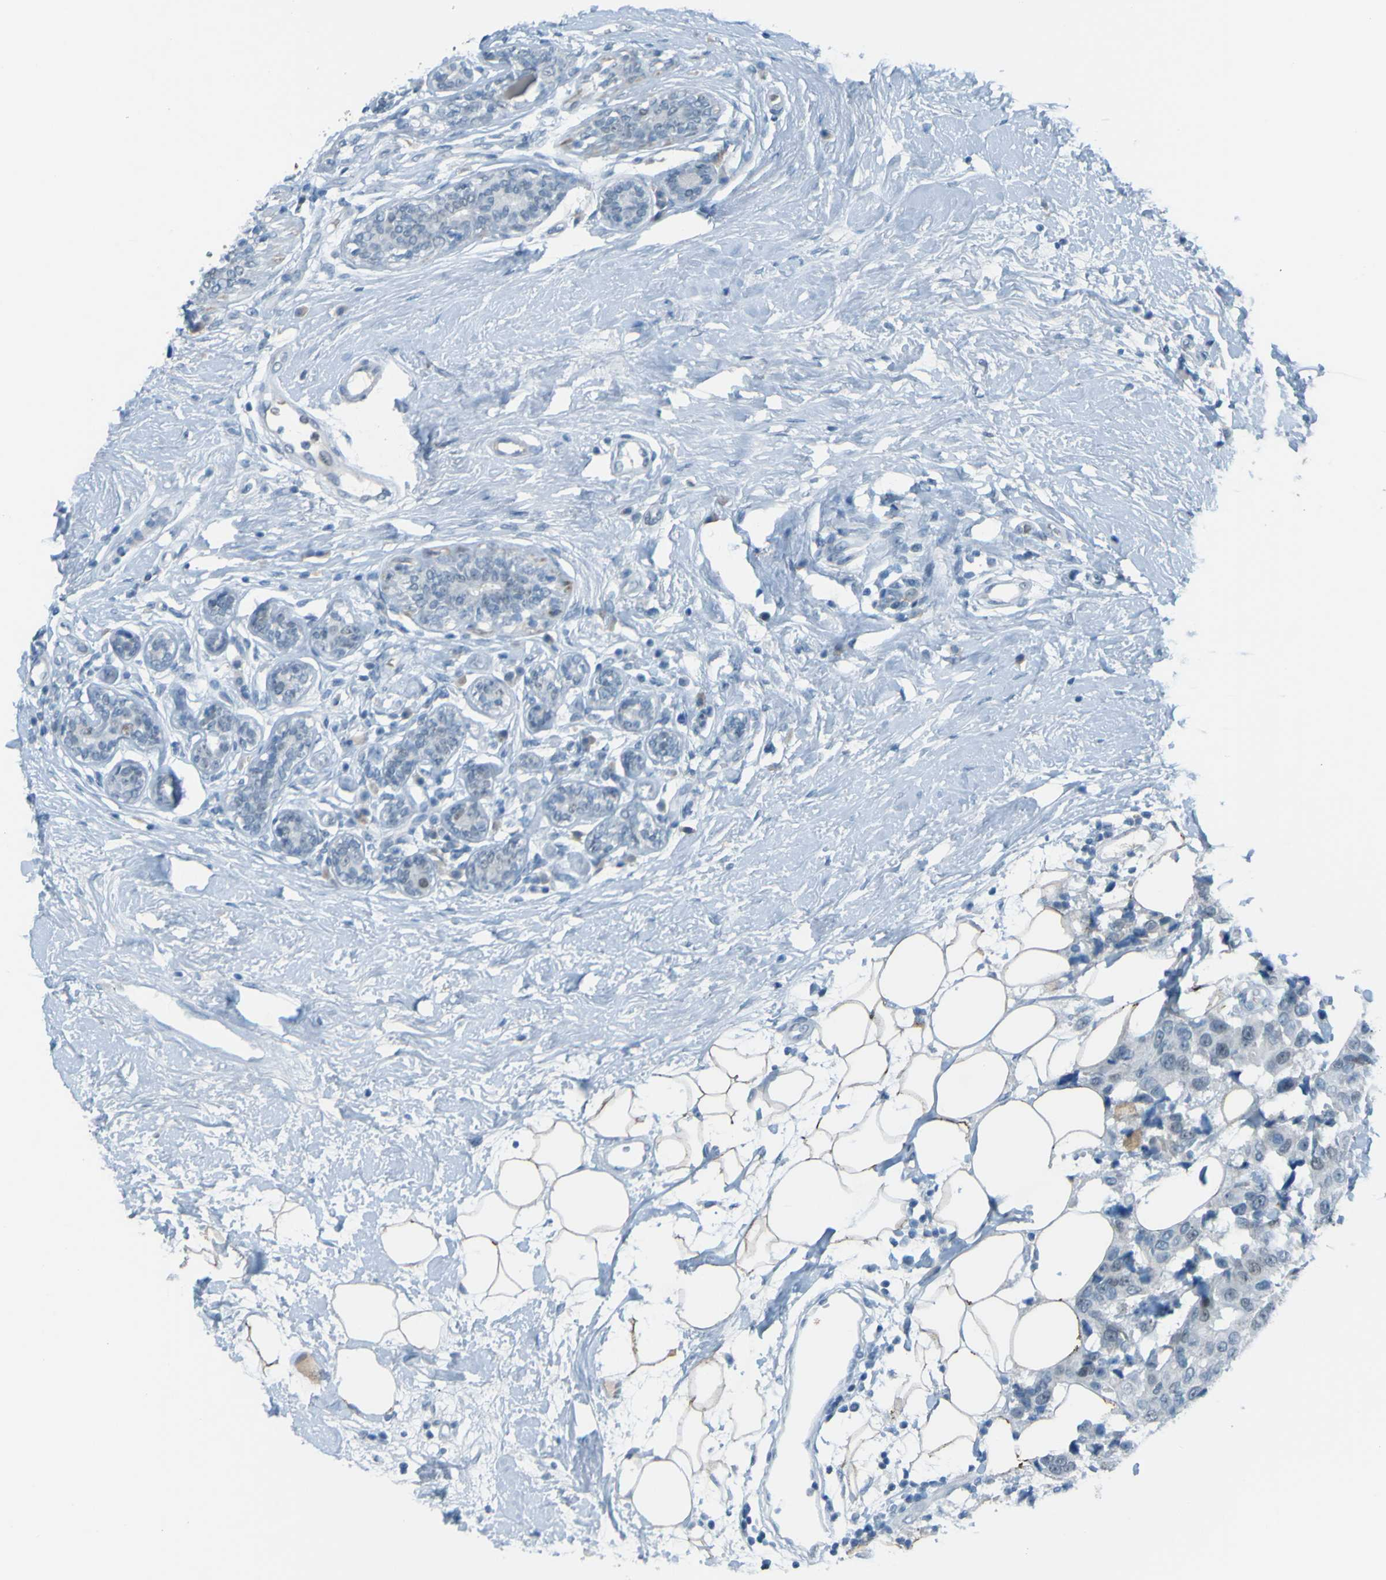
{"staining": {"intensity": "negative", "quantity": "none", "location": "none"}, "tissue": "breast cancer", "cell_type": "Tumor cells", "image_type": "cancer", "snomed": [{"axis": "morphology", "description": "Normal tissue, NOS"}, {"axis": "morphology", "description": "Duct carcinoma"}, {"axis": "topography", "description": "Breast"}], "caption": "Human breast intraductal carcinoma stained for a protein using IHC displays no expression in tumor cells.", "gene": "USP36", "patient": {"sex": "female", "age": 39}}